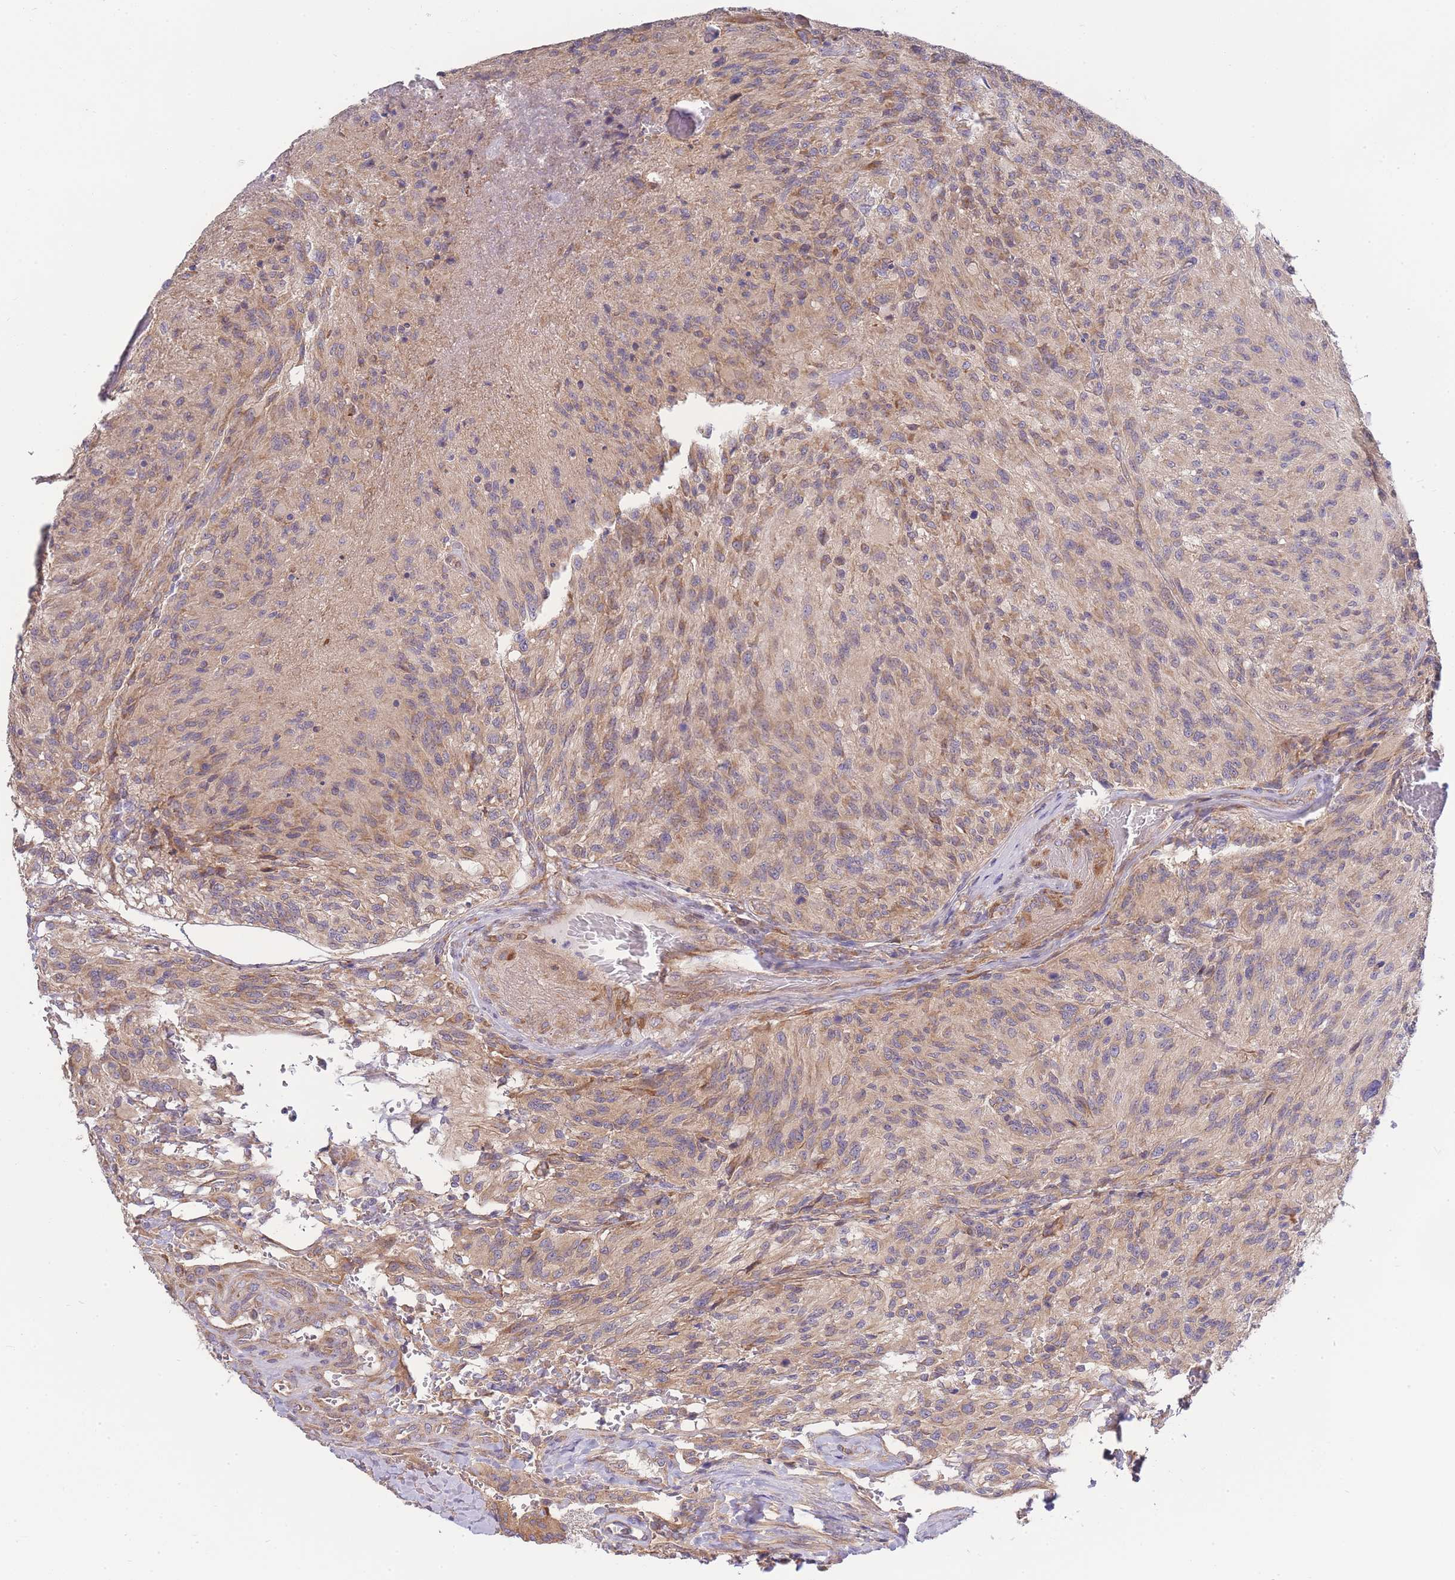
{"staining": {"intensity": "weak", "quantity": ">75%", "location": "cytoplasmic/membranous"}, "tissue": "glioma", "cell_type": "Tumor cells", "image_type": "cancer", "snomed": [{"axis": "morphology", "description": "Normal tissue, NOS"}, {"axis": "morphology", "description": "Glioma, malignant, High grade"}, {"axis": "topography", "description": "Cerebral cortex"}], "caption": "Immunohistochemistry (IHC) micrograph of human glioma stained for a protein (brown), which reveals low levels of weak cytoplasmic/membranous staining in approximately >75% of tumor cells.", "gene": "BEX1", "patient": {"sex": "male", "age": 56}}